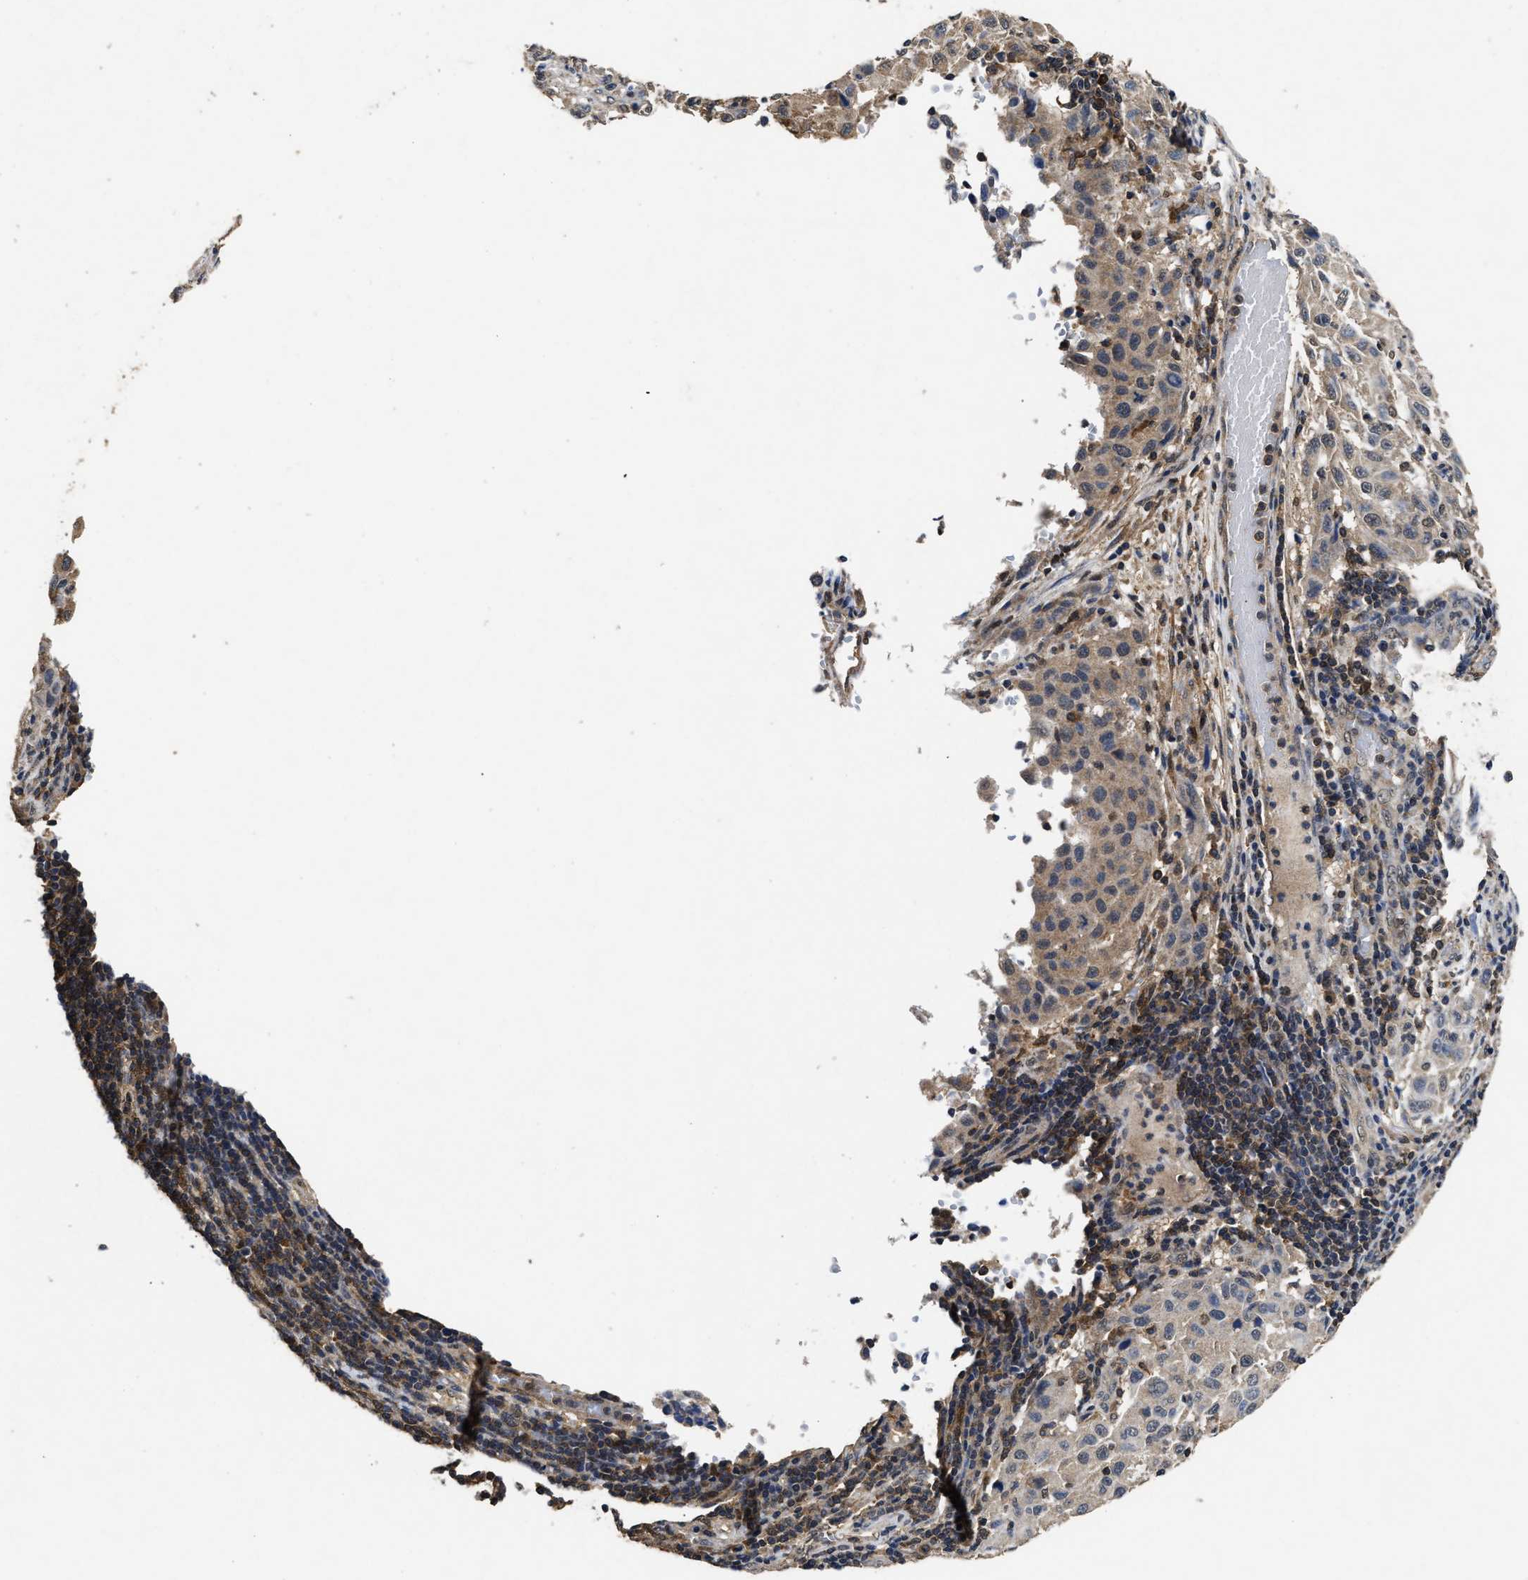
{"staining": {"intensity": "weak", "quantity": "25%-75%", "location": "cytoplasmic/membranous"}, "tissue": "melanoma", "cell_type": "Tumor cells", "image_type": "cancer", "snomed": [{"axis": "morphology", "description": "Malignant melanoma, Metastatic site"}, {"axis": "topography", "description": "Lymph node"}], "caption": "IHC staining of melanoma, which reveals low levels of weak cytoplasmic/membranous expression in about 25%-75% of tumor cells indicating weak cytoplasmic/membranous protein positivity. The staining was performed using DAB (brown) for protein detection and nuclei were counterstained in hematoxylin (blue).", "gene": "ACAT2", "patient": {"sex": "male", "age": 61}}